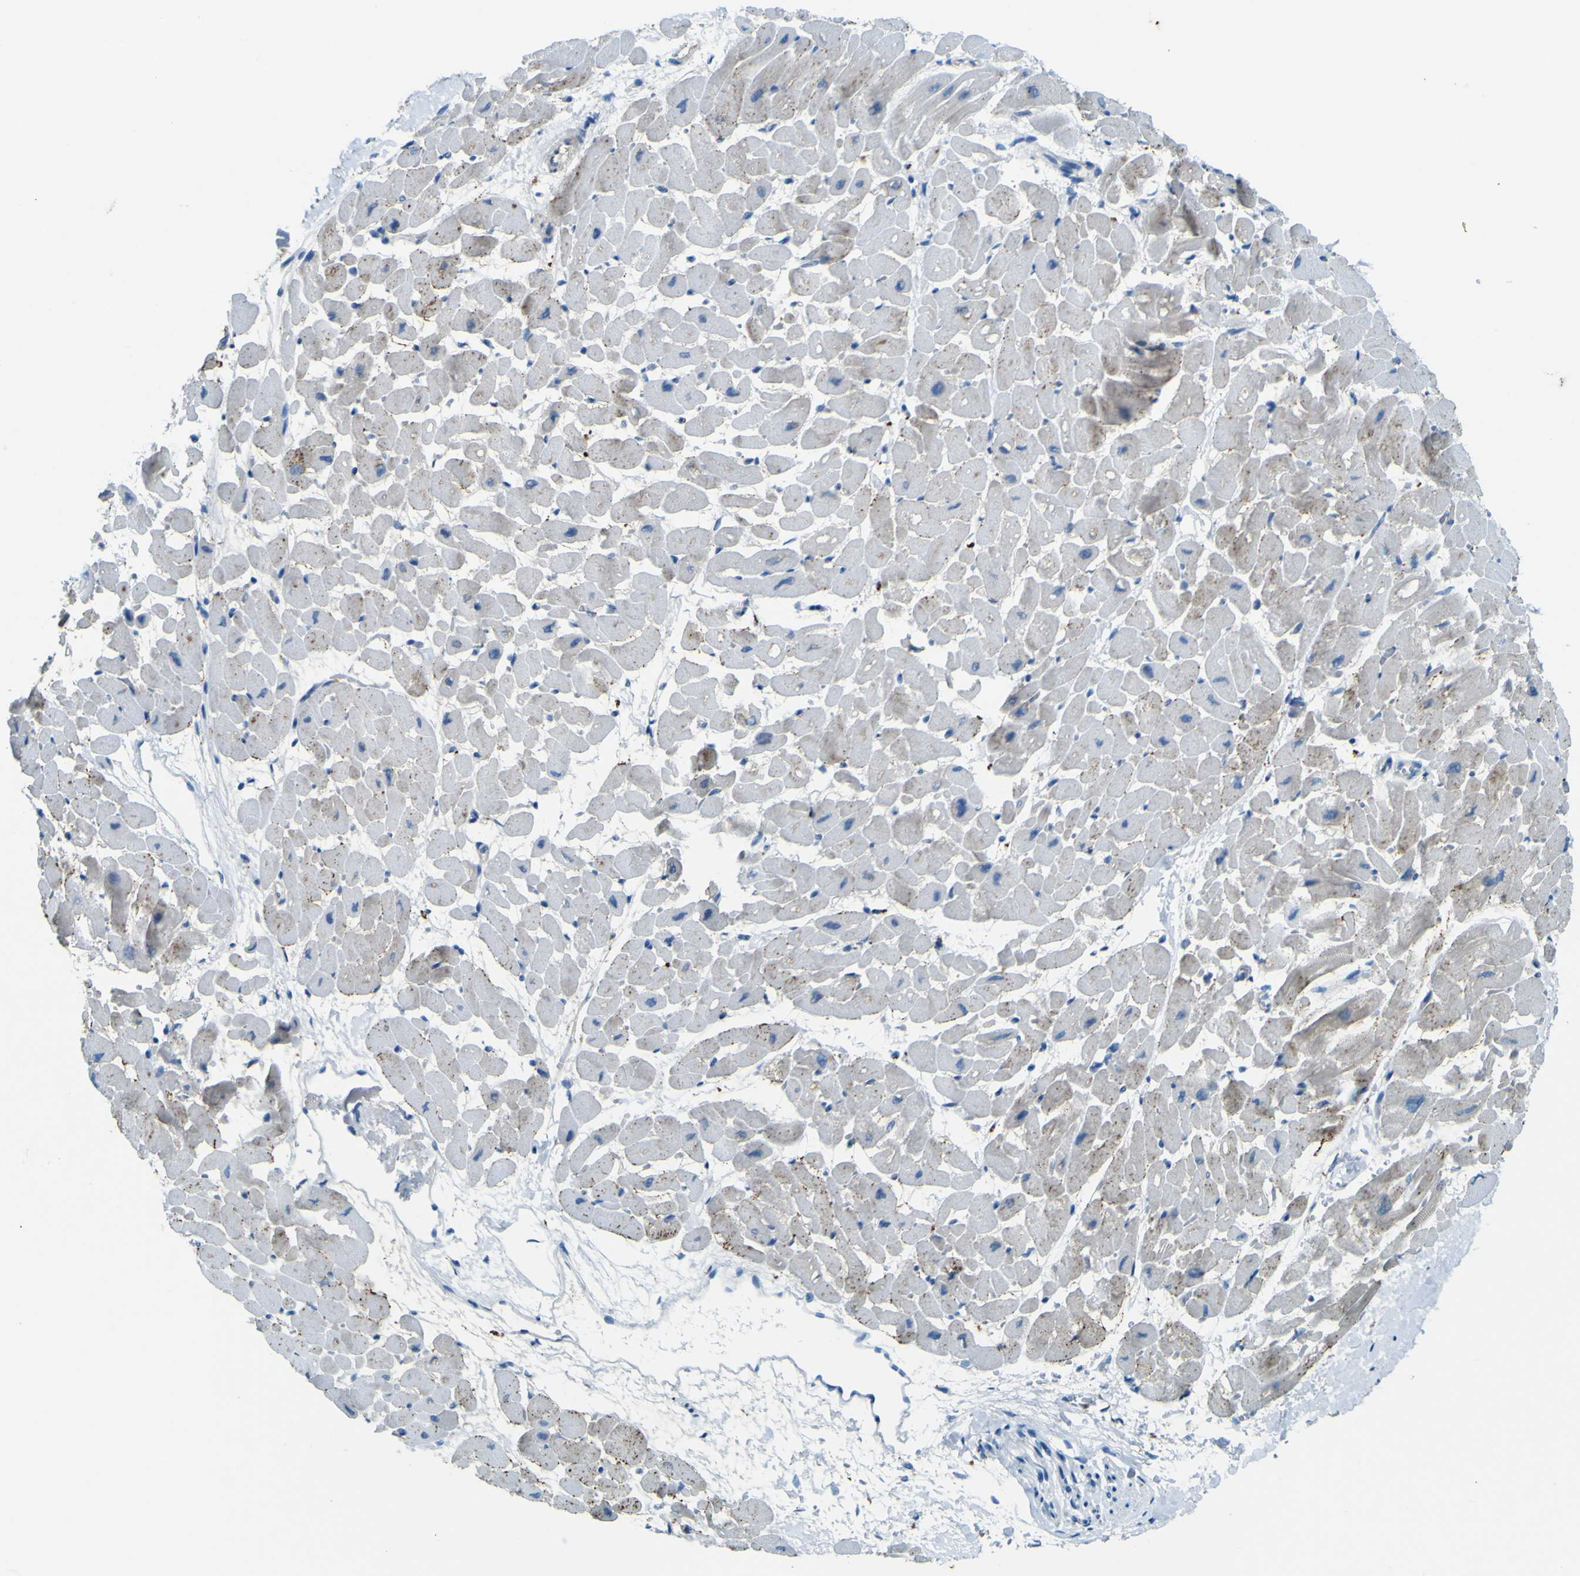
{"staining": {"intensity": "moderate", "quantity": "<25%", "location": "cytoplasmic/membranous"}, "tissue": "heart muscle", "cell_type": "Cardiomyocytes", "image_type": "normal", "snomed": [{"axis": "morphology", "description": "Normal tissue, NOS"}, {"axis": "topography", "description": "Heart"}], "caption": "Moderate cytoplasmic/membranous staining for a protein is appreciated in about <25% of cardiomyocytes of unremarkable heart muscle using immunohistochemistry (IHC).", "gene": "PDE9A", "patient": {"sex": "male", "age": 45}}